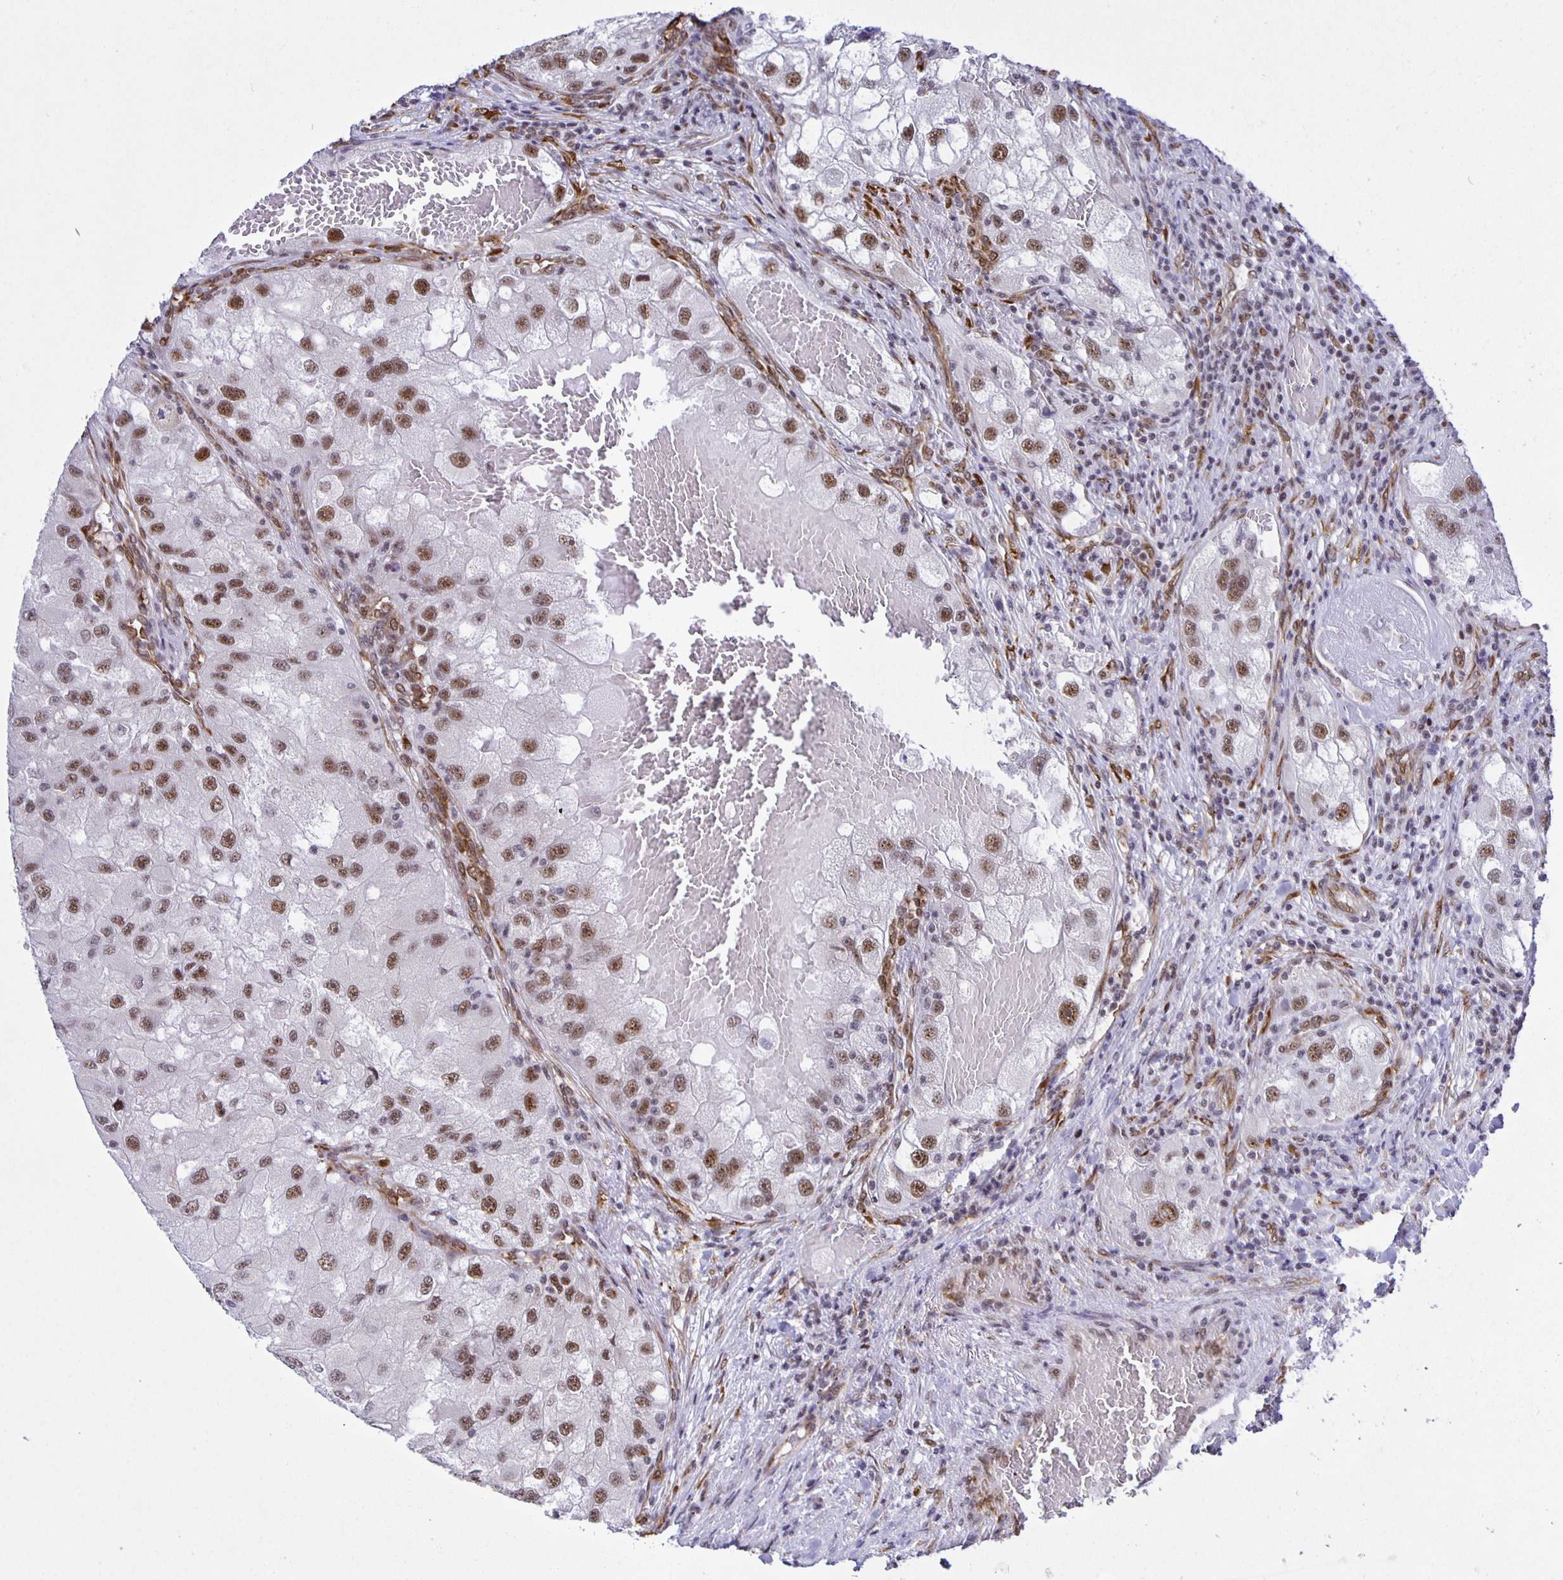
{"staining": {"intensity": "moderate", "quantity": ">75%", "location": "nuclear"}, "tissue": "renal cancer", "cell_type": "Tumor cells", "image_type": "cancer", "snomed": [{"axis": "morphology", "description": "Adenocarcinoma, NOS"}, {"axis": "topography", "description": "Kidney"}], "caption": "Immunohistochemistry (IHC) (DAB) staining of human adenocarcinoma (renal) demonstrates moderate nuclear protein expression in about >75% of tumor cells. The protein of interest is shown in brown color, while the nuclei are stained blue.", "gene": "ZRANB2", "patient": {"sex": "male", "age": 63}}